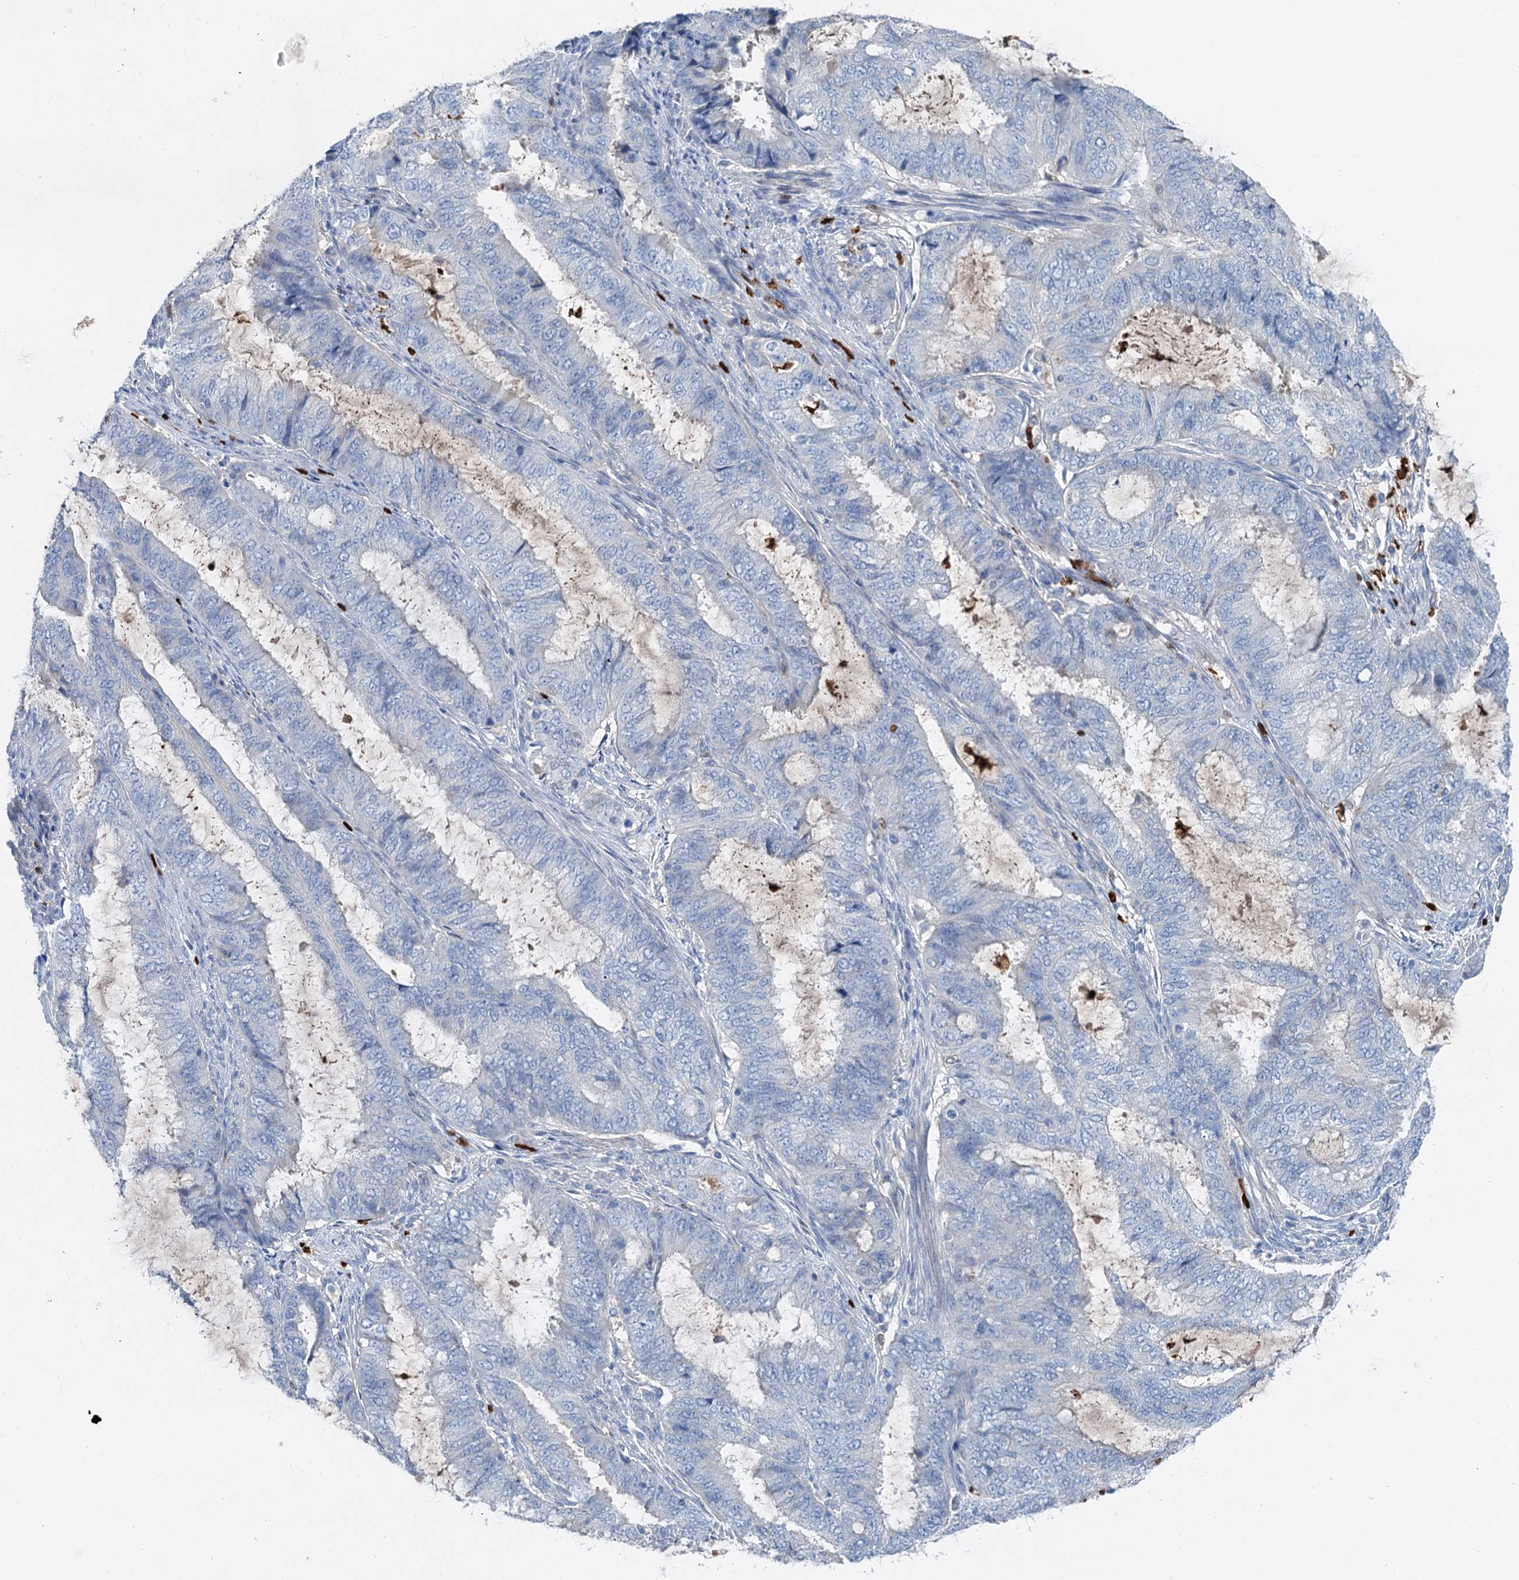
{"staining": {"intensity": "negative", "quantity": "none", "location": "none"}, "tissue": "endometrial cancer", "cell_type": "Tumor cells", "image_type": "cancer", "snomed": [{"axis": "morphology", "description": "Adenocarcinoma, NOS"}, {"axis": "topography", "description": "Endometrium"}], "caption": "Tumor cells are negative for protein expression in human endometrial adenocarcinoma. (DAB immunohistochemistry visualized using brightfield microscopy, high magnification).", "gene": "OTOA", "patient": {"sex": "female", "age": 51}}